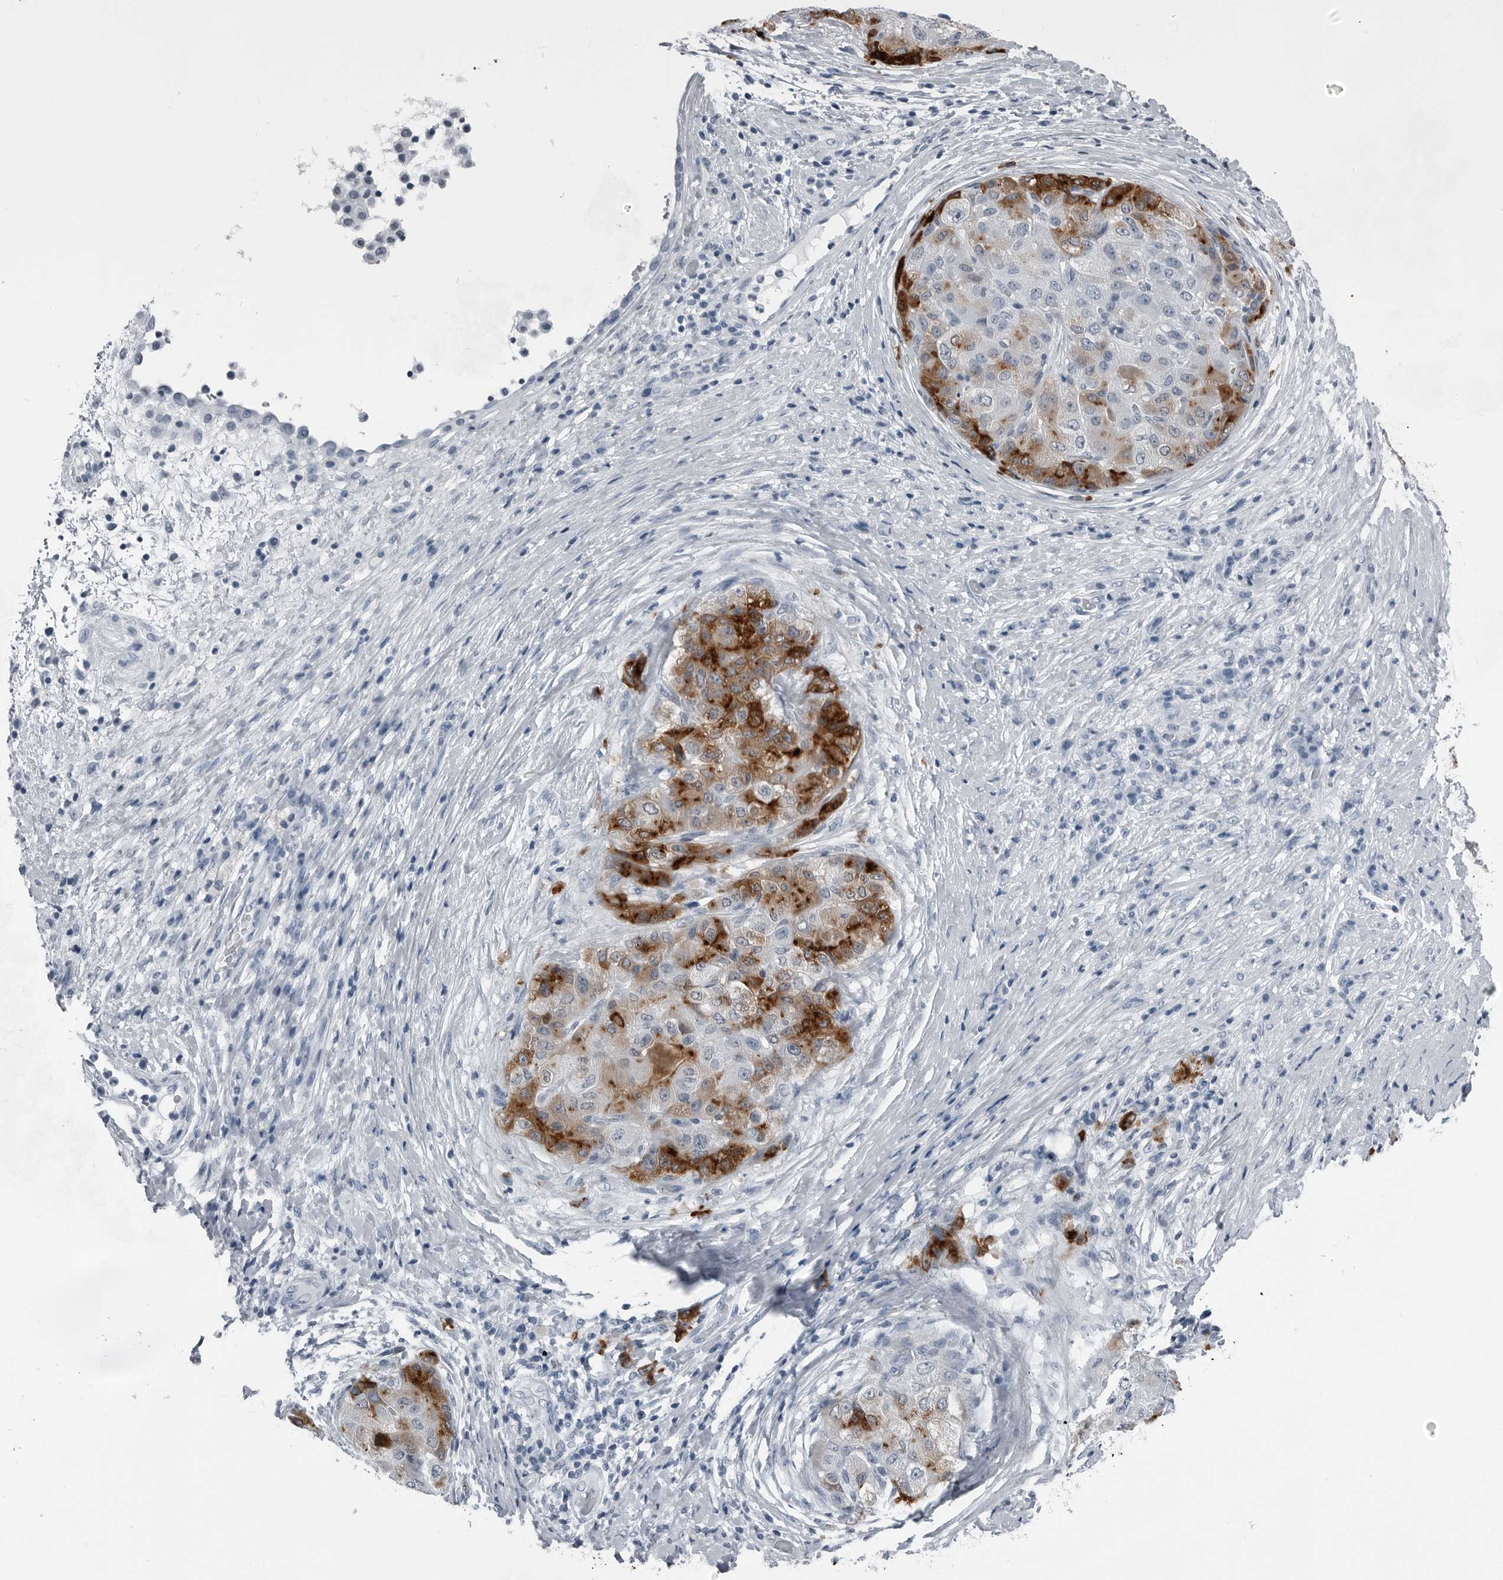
{"staining": {"intensity": "strong", "quantity": "25%-75%", "location": "cytoplasmic/membranous"}, "tissue": "liver cancer", "cell_type": "Tumor cells", "image_type": "cancer", "snomed": [{"axis": "morphology", "description": "Carcinoma, Hepatocellular, NOS"}, {"axis": "topography", "description": "Liver"}], "caption": "High-magnification brightfield microscopy of hepatocellular carcinoma (liver) stained with DAB (3,3'-diaminobenzidine) (brown) and counterstained with hematoxylin (blue). tumor cells exhibit strong cytoplasmic/membranous staining is present in approximately25%-75% of cells.", "gene": "SPINK1", "patient": {"sex": "male", "age": 80}}